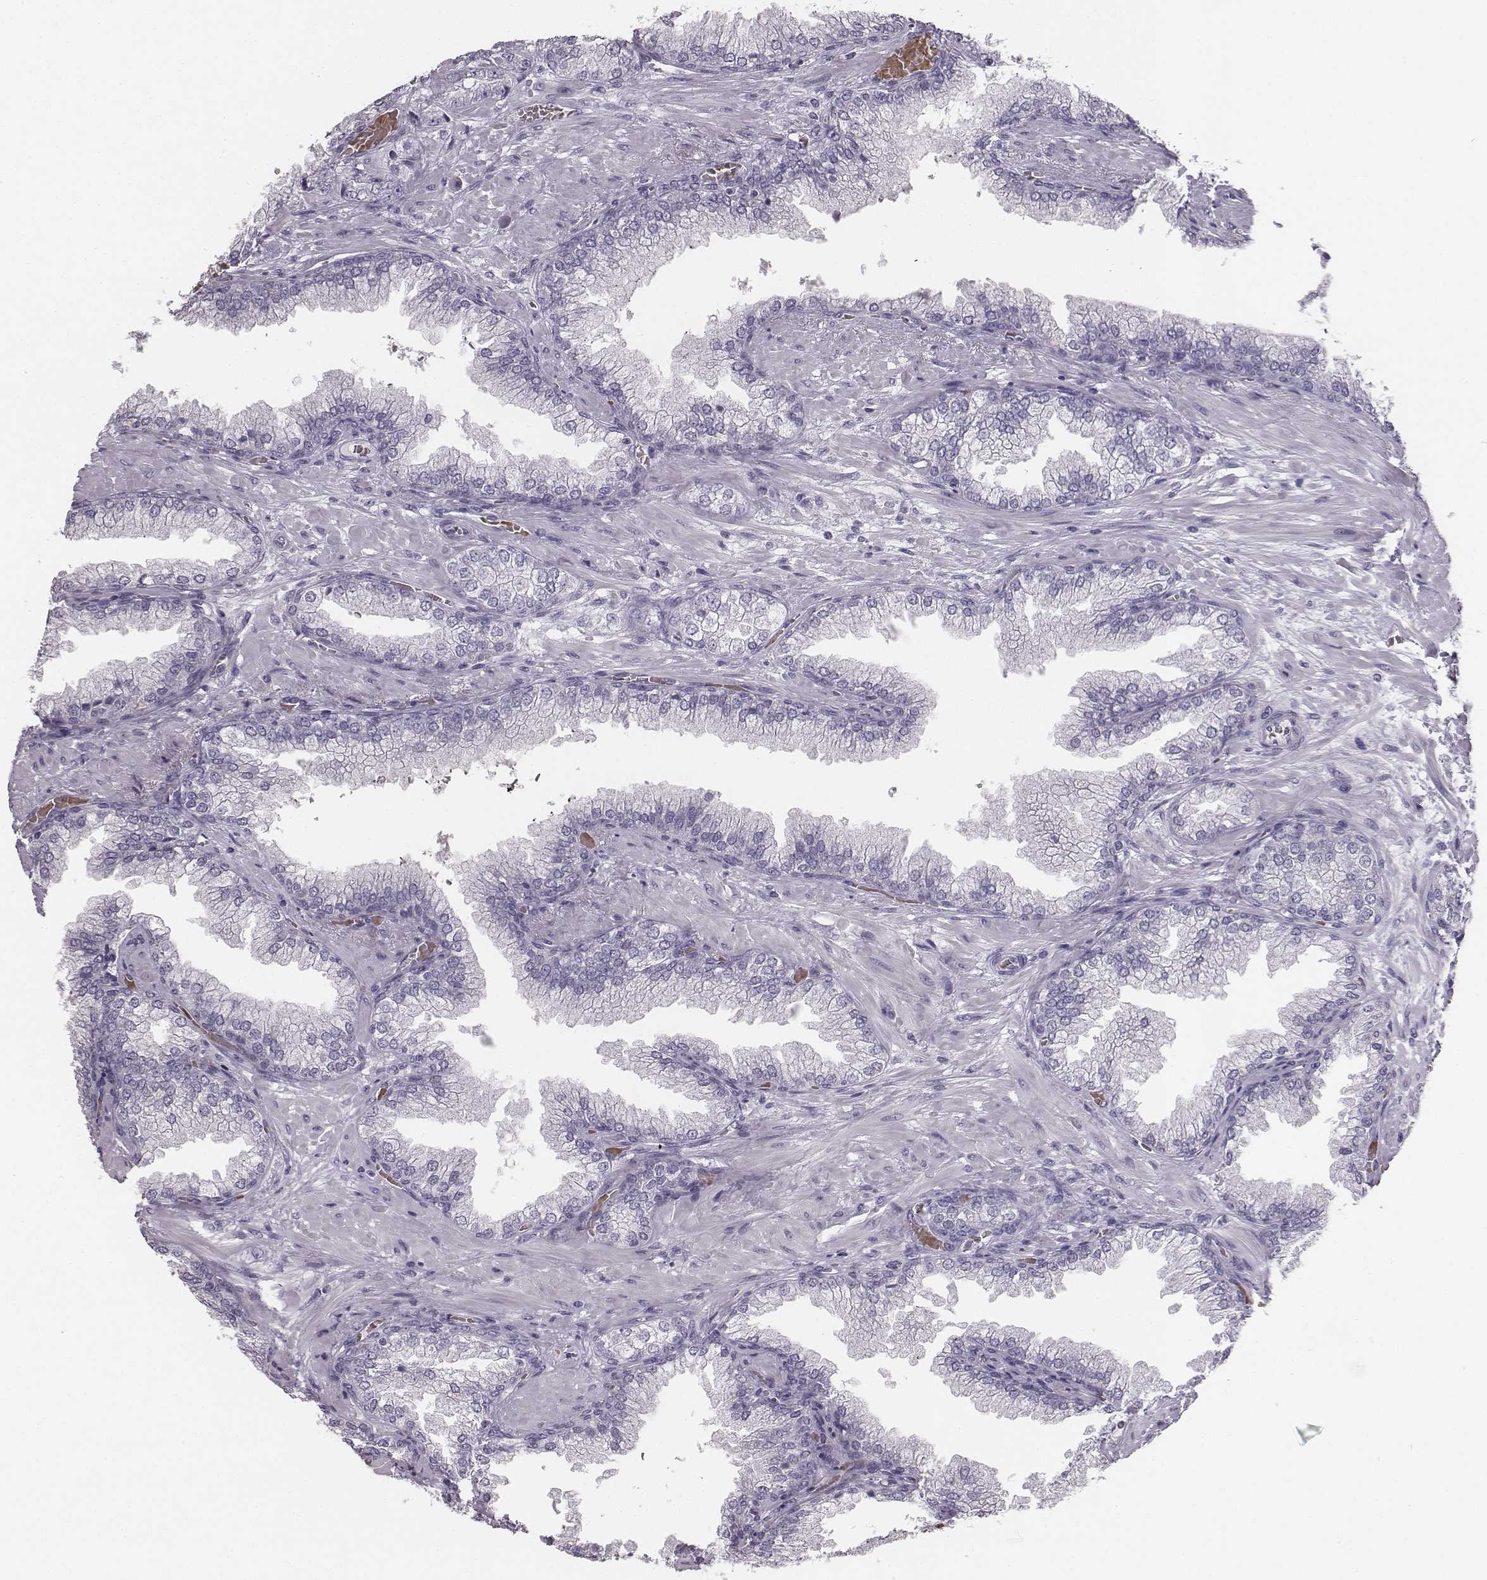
{"staining": {"intensity": "negative", "quantity": "none", "location": "none"}, "tissue": "prostate cancer", "cell_type": "Tumor cells", "image_type": "cancer", "snomed": [{"axis": "morphology", "description": "Adenocarcinoma, Low grade"}, {"axis": "topography", "description": "Prostate"}], "caption": "Tumor cells are negative for brown protein staining in prostate adenocarcinoma (low-grade).", "gene": "HBZ", "patient": {"sex": "male", "age": 57}}